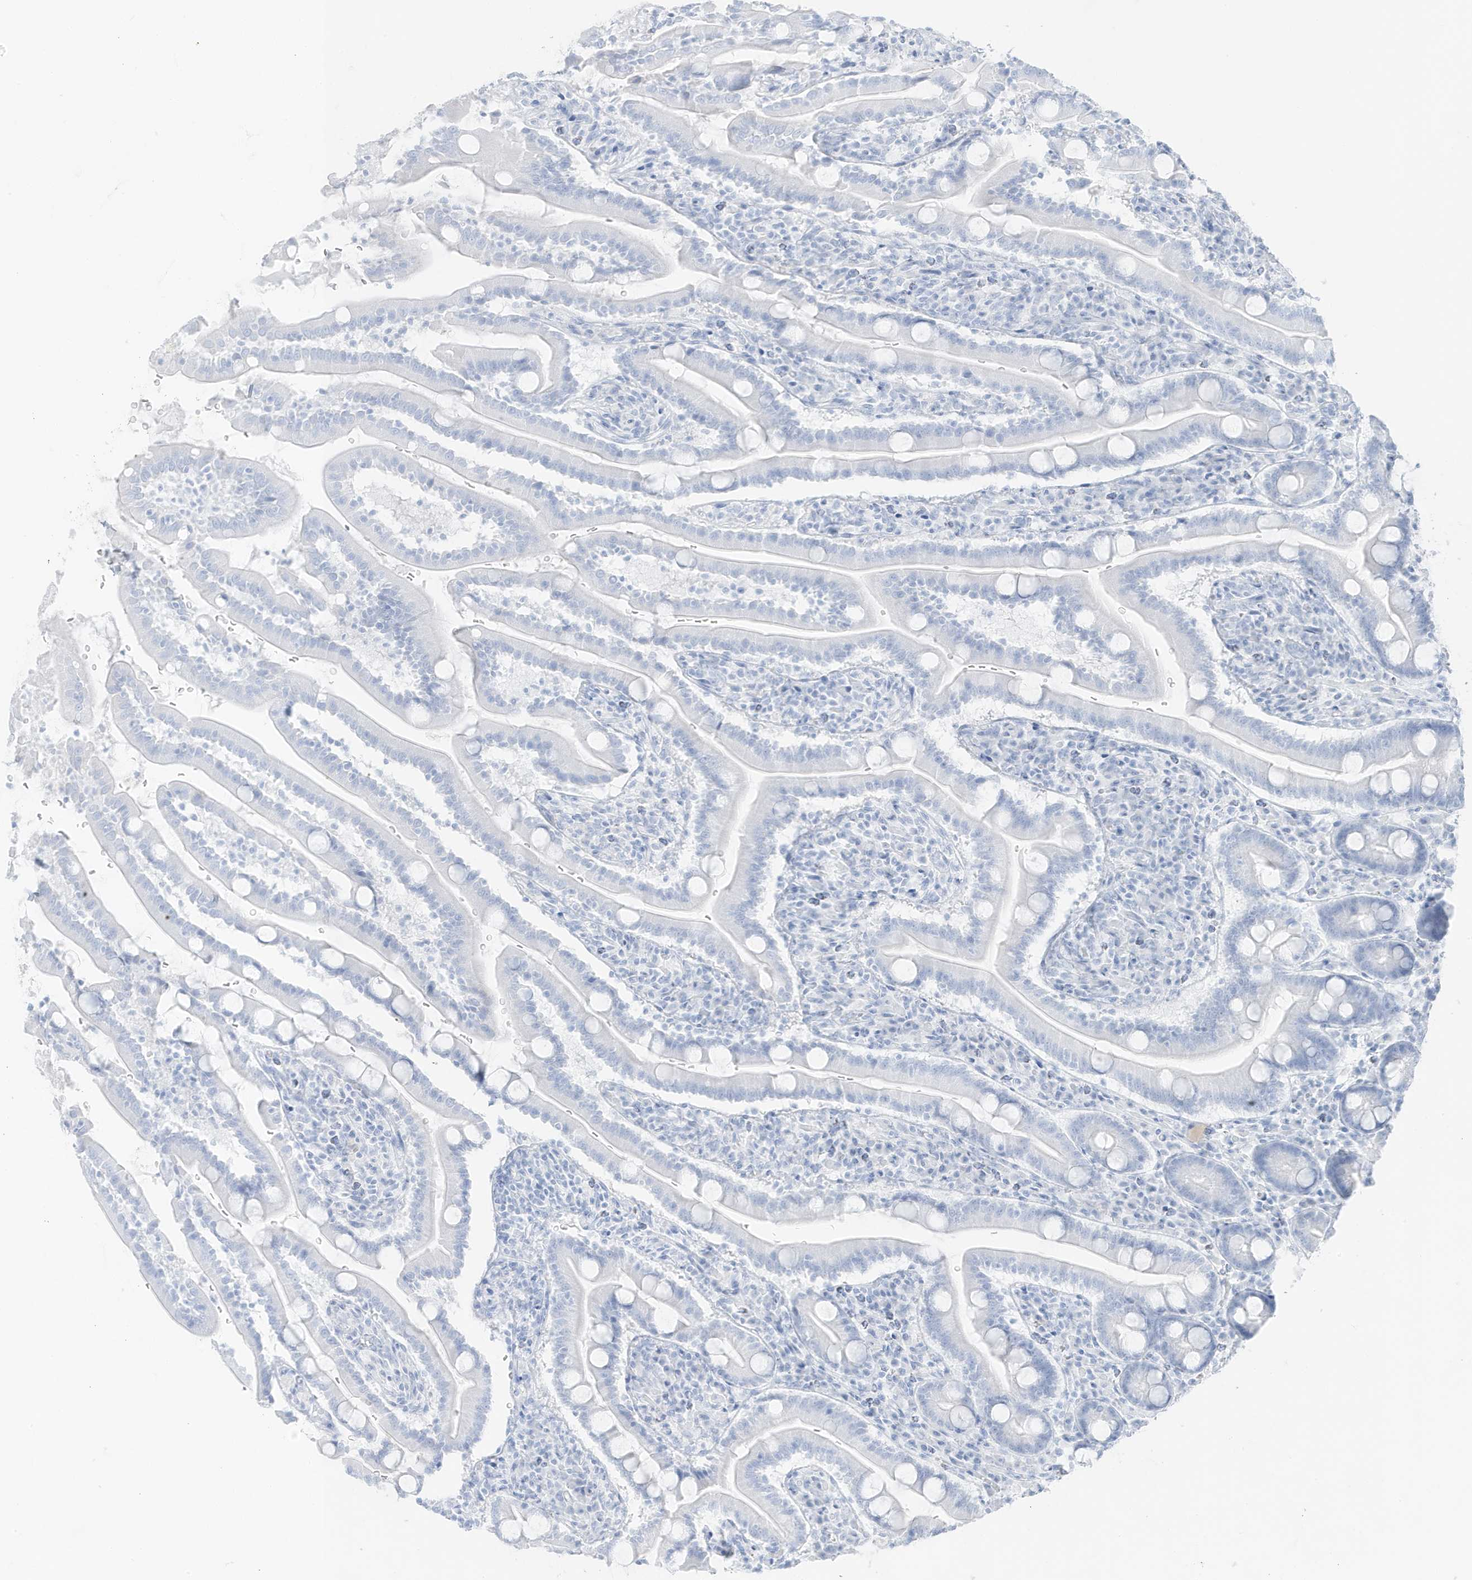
{"staining": {"intensity": "negative", "quantity": "none", "location": "none"}, "tissue": "duodenum", "cell_type": "Glandular cells", "image_type": "normal", "snomed": [{"axis": "morphology", "description": "Normal tissue, NOS"}, {"axis": "topography", "description": "Duodenum"}], "caption": "Duodenum stained for a protein using immunohistochemistry exhibits no staining glandular cells.", "gene": "SLC22A13", "patient": {"sex": "male", "age": 35}}